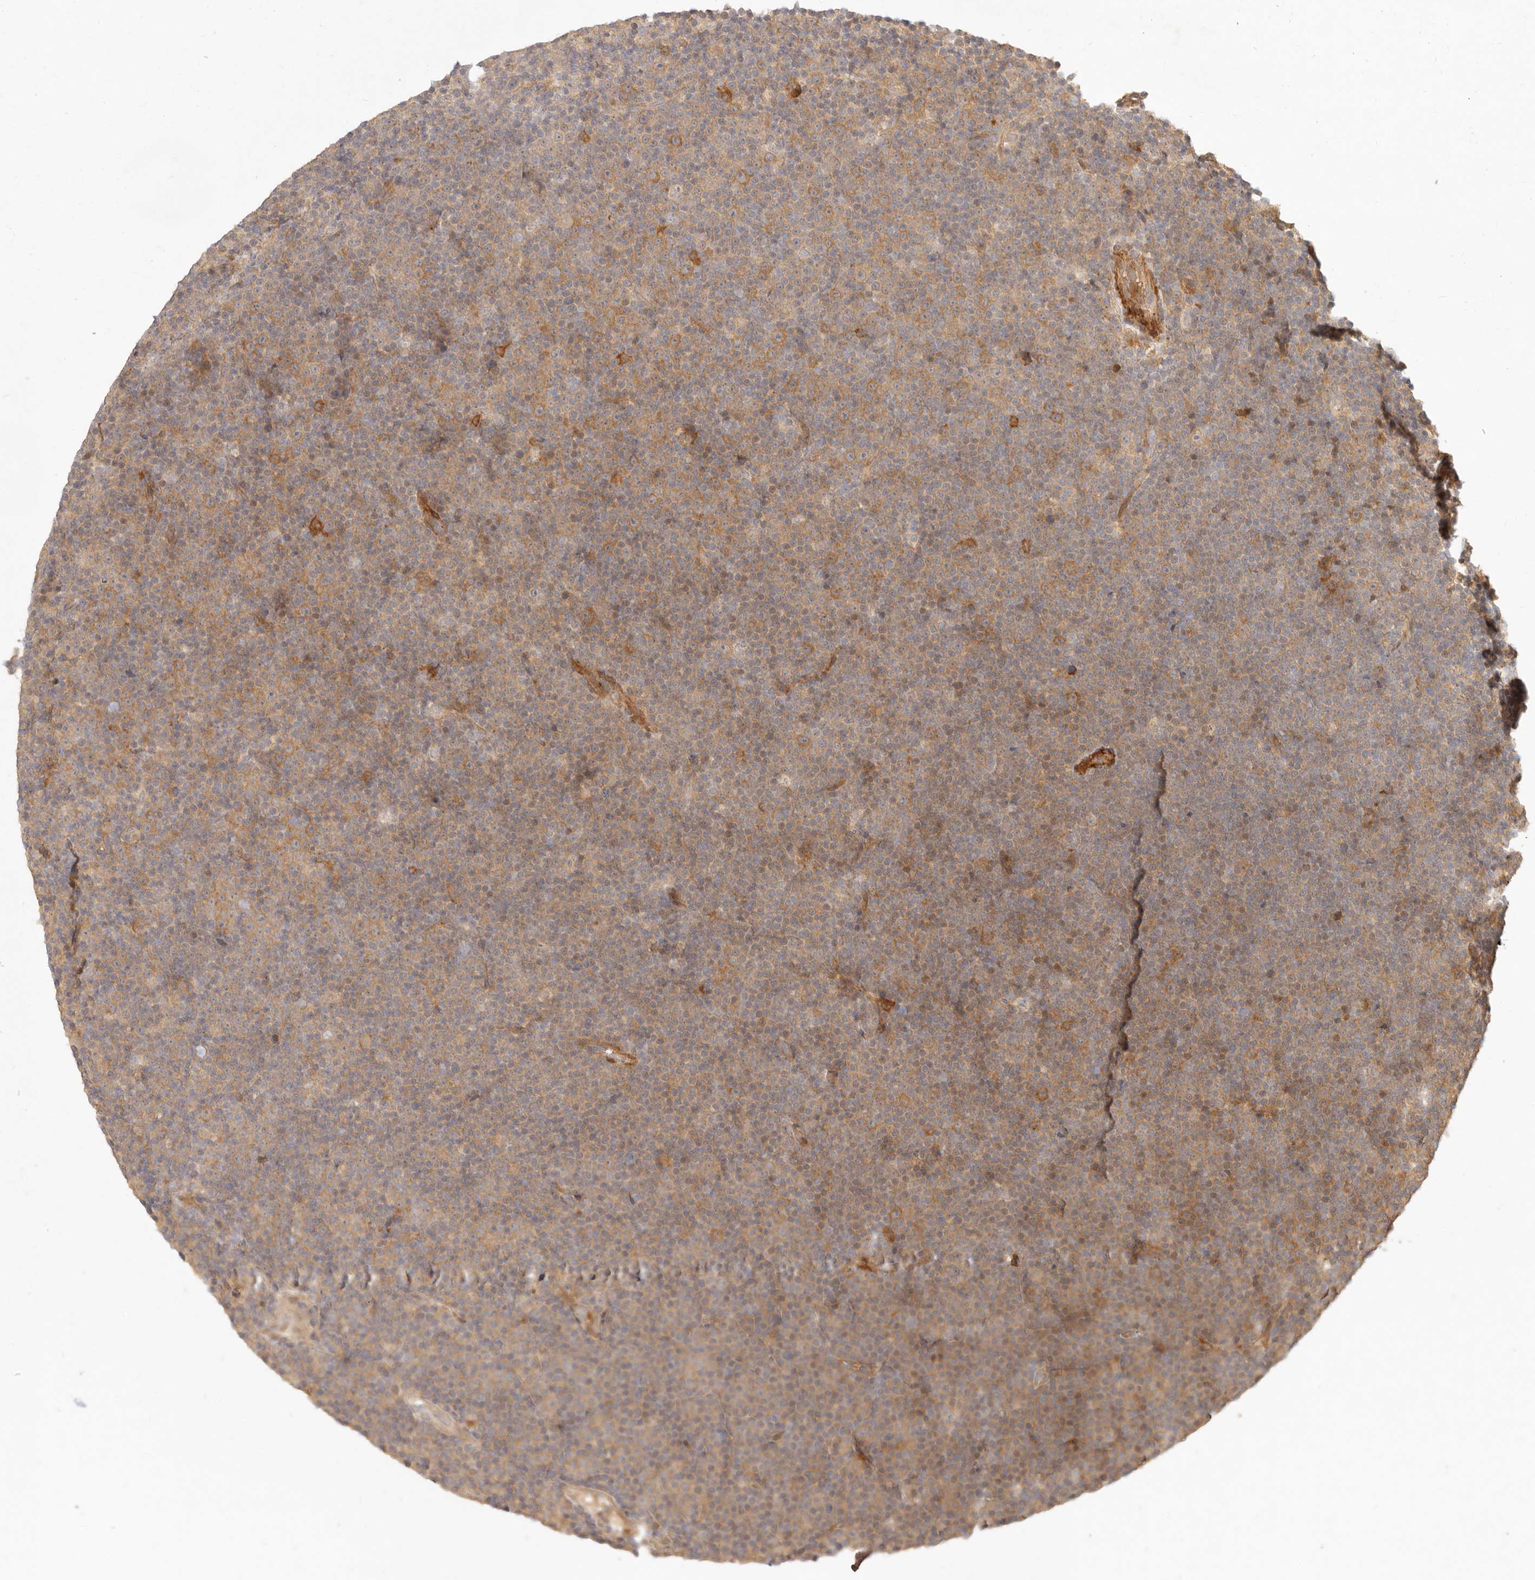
{"staining": {"intensity": "weak", "quantity": ">75%", "location": "cytoplasmic/membranous"}, "tissue": "lymphoma", "cell_type": "Tumor cells", "image_type": "cancer", "snomed": [{"axis": "morphology", "description": "Malignant lymphoma, non-Hodgkin's type, Low grade"}, {"axis": "topography", "description": "Lymph node"}], "caption": "Tumor cells demonstrate weak cytoplasmic/membranous positivity in about >75% of cells in lymphoma.", "gene": "VIPR1", "patient": {"sex": "female", "age": 67}}